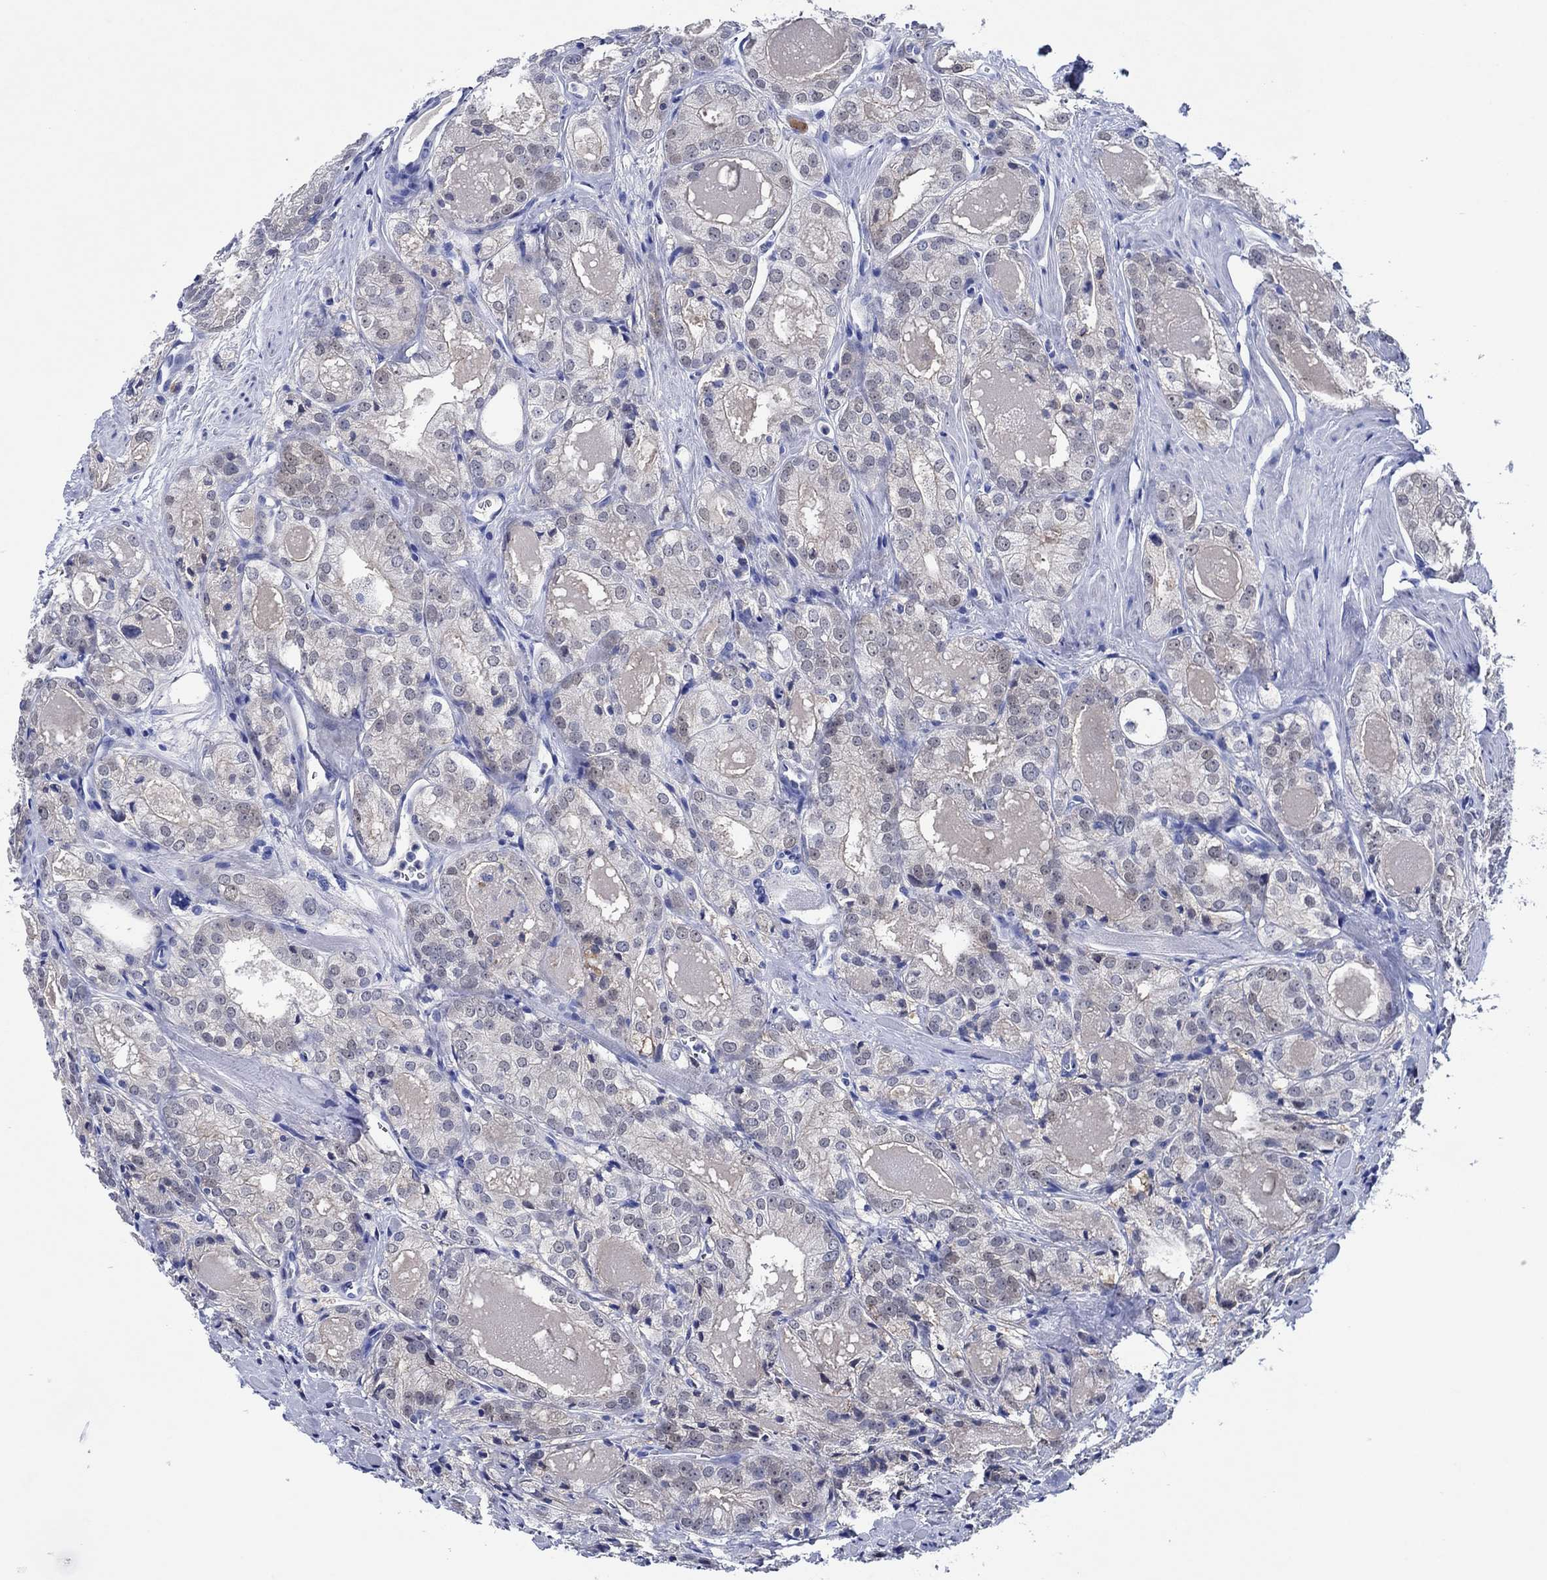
{"staining": {"intensity": "weak", "quantity": "<25%", "location": "cytoplasmic/membranous"}, "tissue": "prostate cancer", "cell_type": "Tumor cells", "image_type": "cancer", "snomed": [{"axis": "morphology", "description": "Adenocarcinoma, NOS"}, {"axis": "morphology", "description": "Adenocarcinoma, High grade"}, {"axis": "topography", "description": "Prostate"}], "caption": "Histopathology image shows no protein expression in tumor cells of prostate cancer (adenocarcinoma) tissue.", "gene": "CPNE6", "patient": {"sex": "male", "age": 70}}